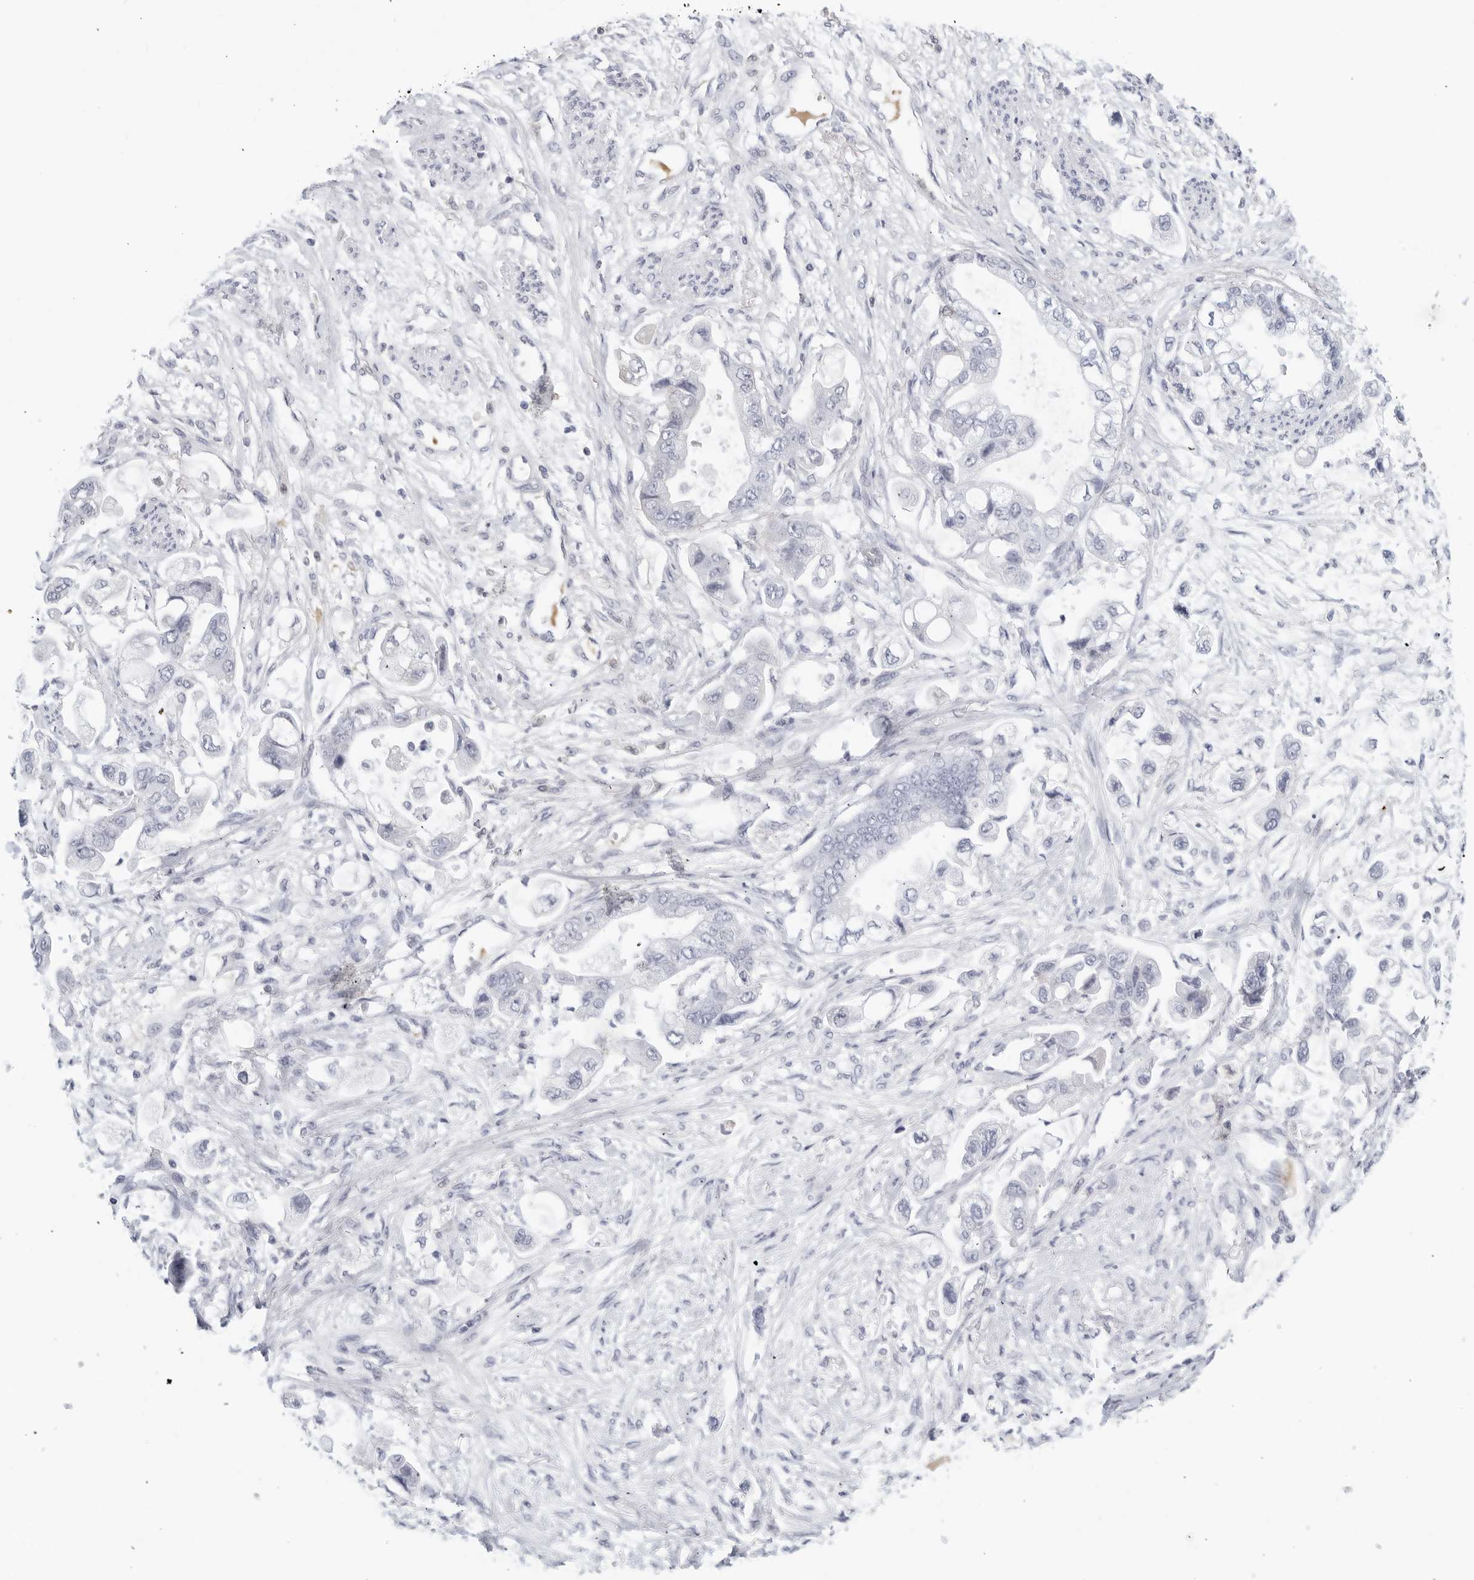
{"staining": {"intensity": "negative", "quantity": "none", "location": "none"}, "tissue": "stomach cancer", "cell_type": "Tumor cells", "image_type": "cancer", "snomed": [{"axis": "morphology", "description": "Adenocarcinoma, NOS"}, {"axis": "topography", "description": "Stomach"}], "caption": "High magnification brightfield microscopy of adenocarcinoma (stomach) stained with DAB (brown) and counterstained with hematoxylin (blue): tumor cells show no significant staining. The staining was performed using DAB (3,3'-diaminobenzidine) to visualize the protein expression in brown, while the nuclei were stained in blue with hematoxylin (Magnification: 20x).", "gene": "FGG", "patient": {"sex": "male", "age": 62}}